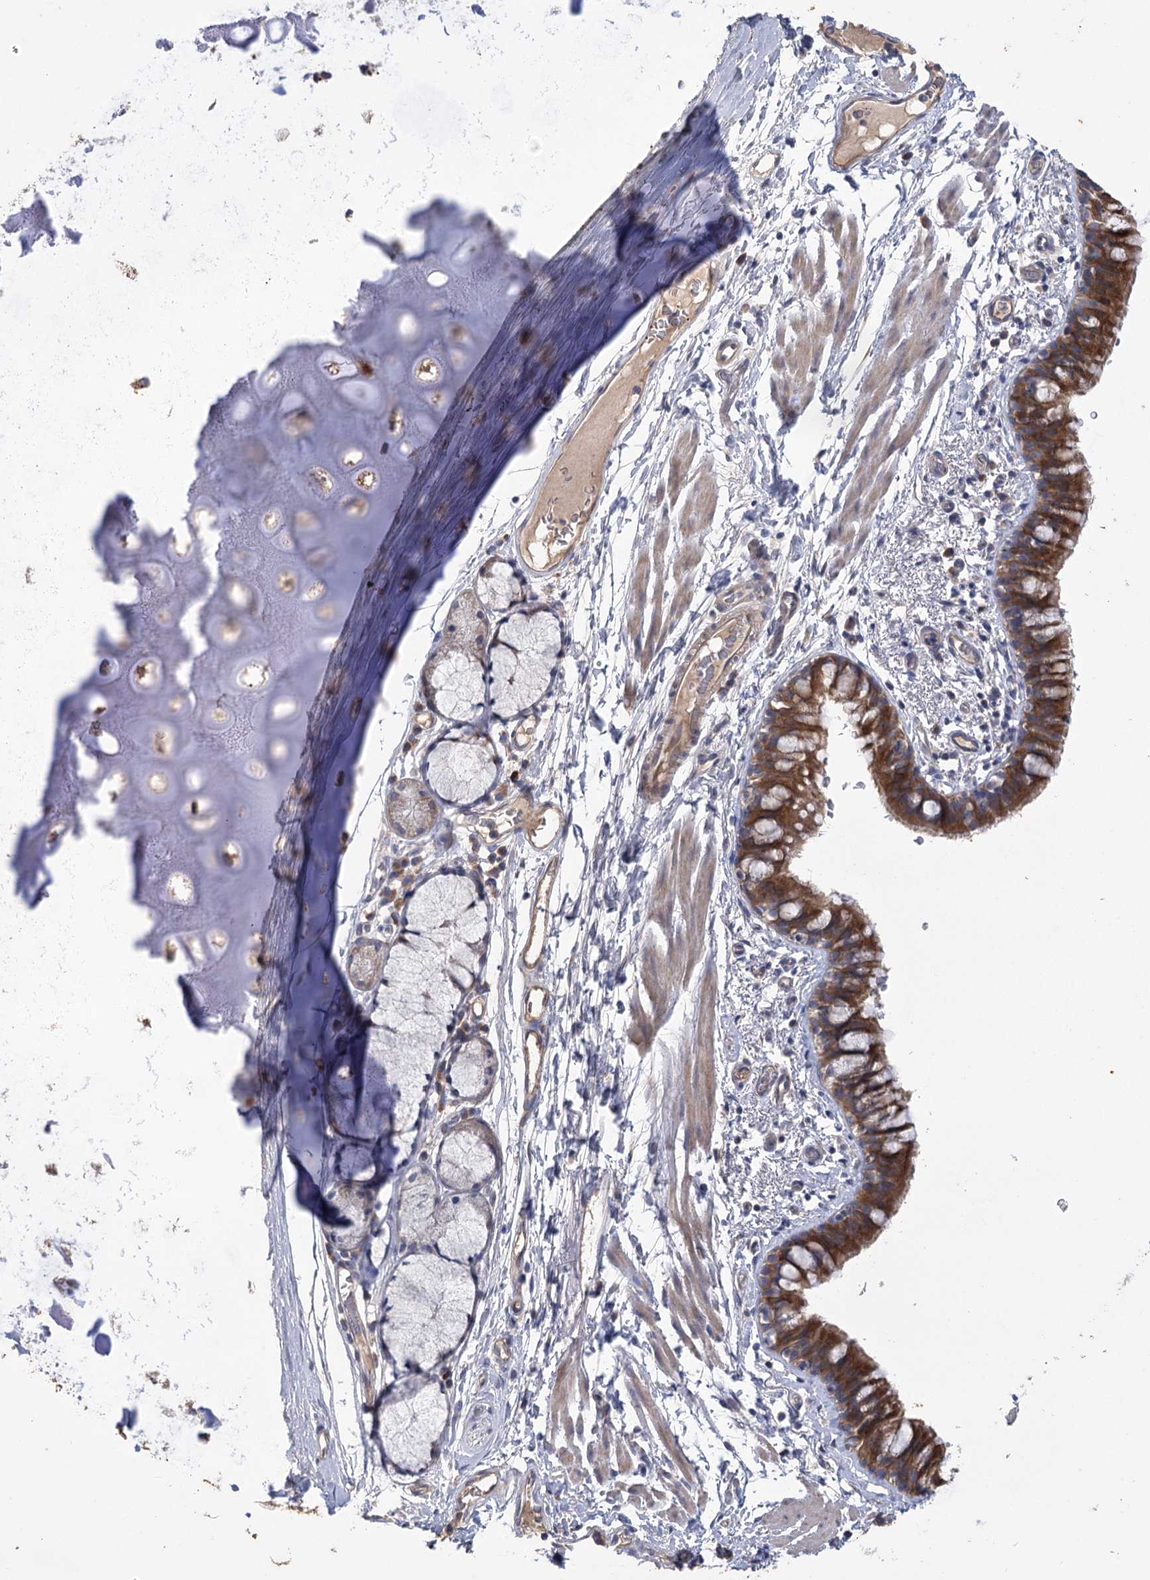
{"staining": {"intensity": "strong", "quantity": ">75%", "location": "cytoplasmic/membranous"}, "tissue": "bronchus", "cell_type": "Respiratory epithelial cells", "image_type": "normal", "snomed": [{"axis": "morphology", "description": "Normal tissue, NOS"}, {"axis": "topography", "description": "Cartilage tissue"}, {"axis": "topography", "description": "Bronchus"}], "caption": "This histopathology image displays IHC staining of normal bronchus, with high strong cytoplasmic/membranous staining in about >75% of respiratory epithelial cells.", "gene": "PBLD", "patient": {"sex": "female", "age": 36}}